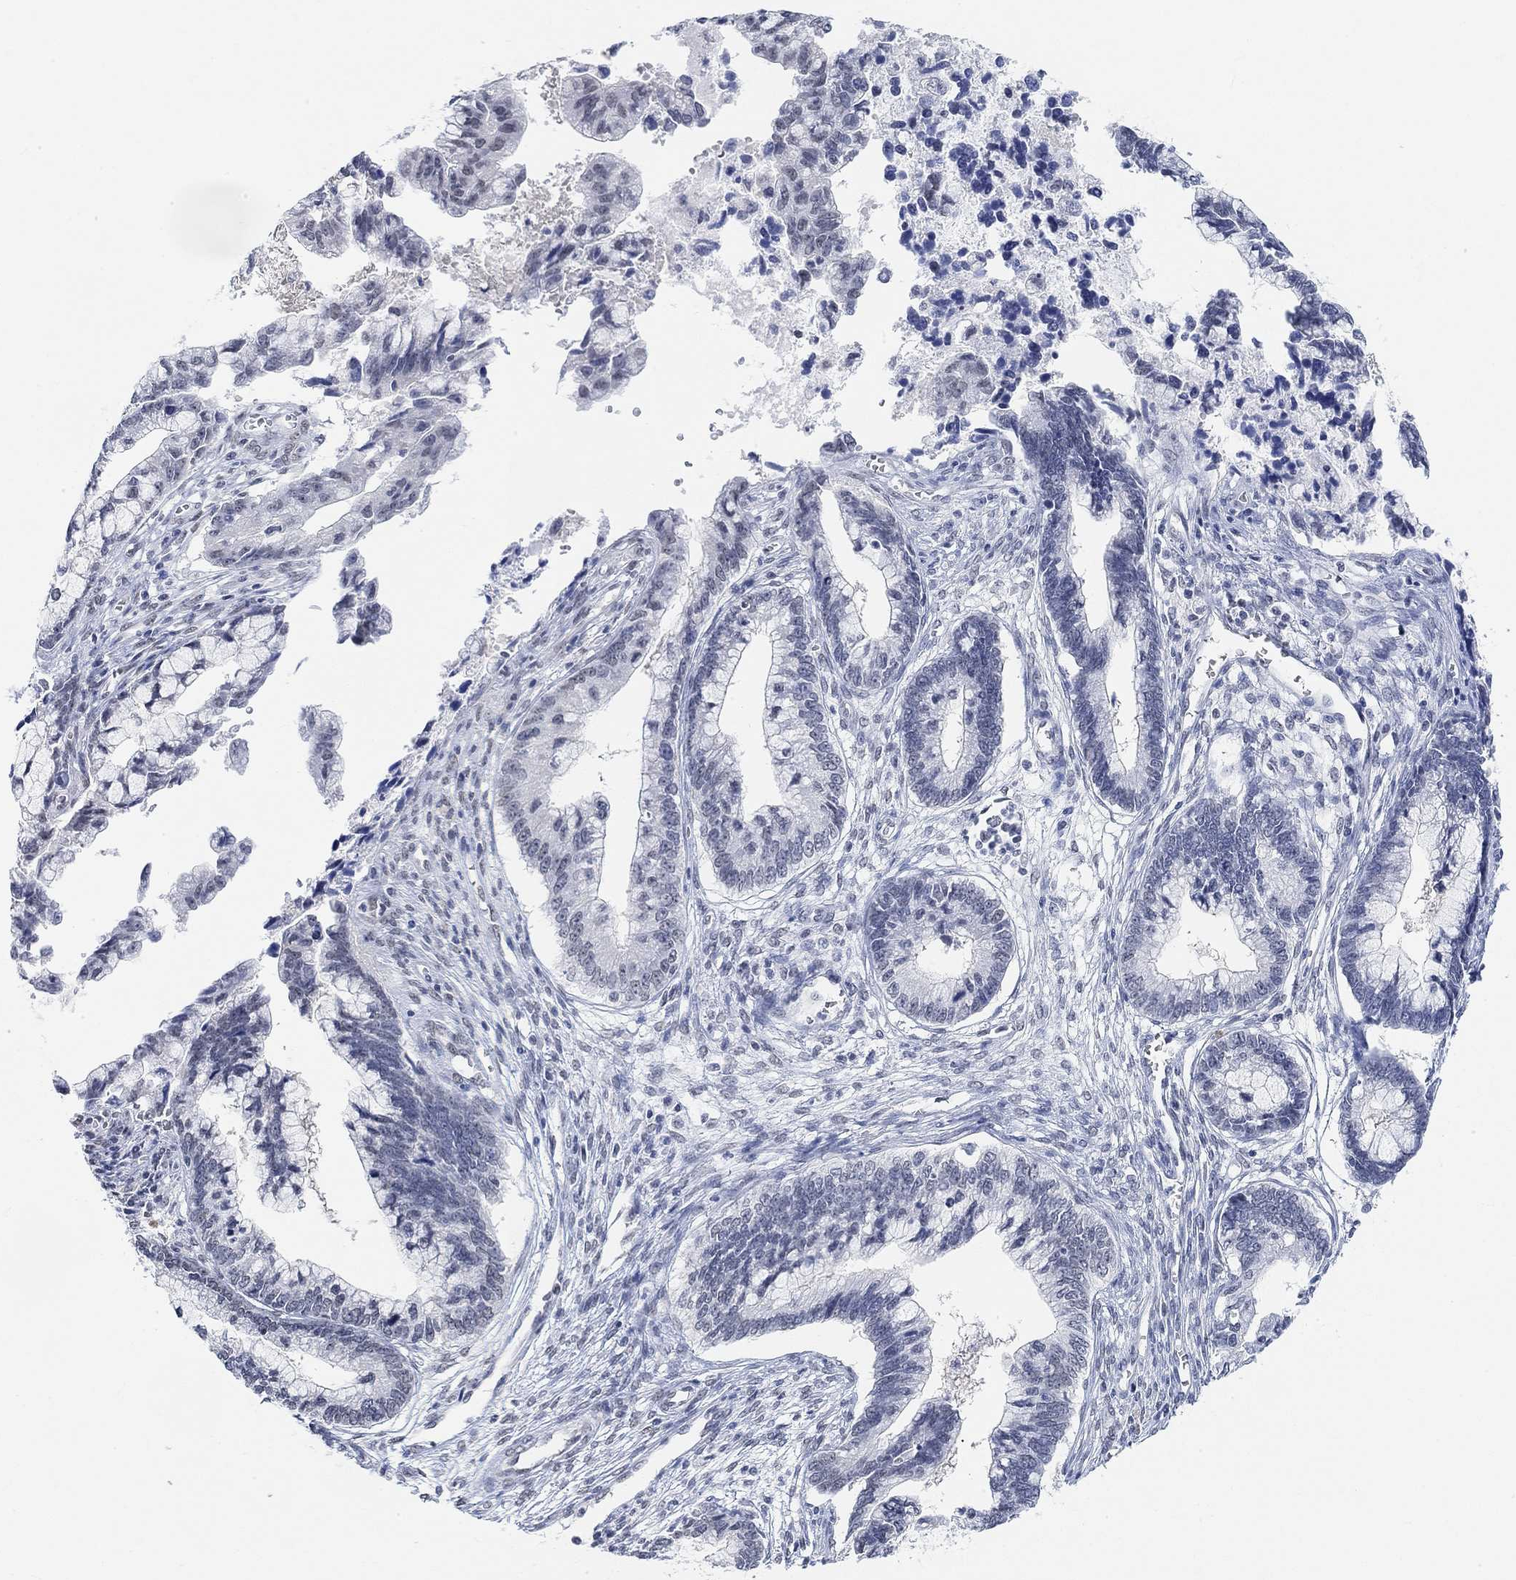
{"staining": {"intensity": "negative", "quantity": "none", "location": "none"}, "tissue": "cervical cancer", "cell_type": "Tumor cells", "image_type": "cancer", "snomed": [{"axis": "morphology", "description": "Adenocarcinoma, NOS"}, {"axis": "topography", "description": "Cervix"}], "caption": "Immunohistochemical staining of cervical cancer (adenocarcinoma) demonstrates no significant expression in tumor cells.", "gene": "PURG", "patient": {"sex": "female", "age": 44}}